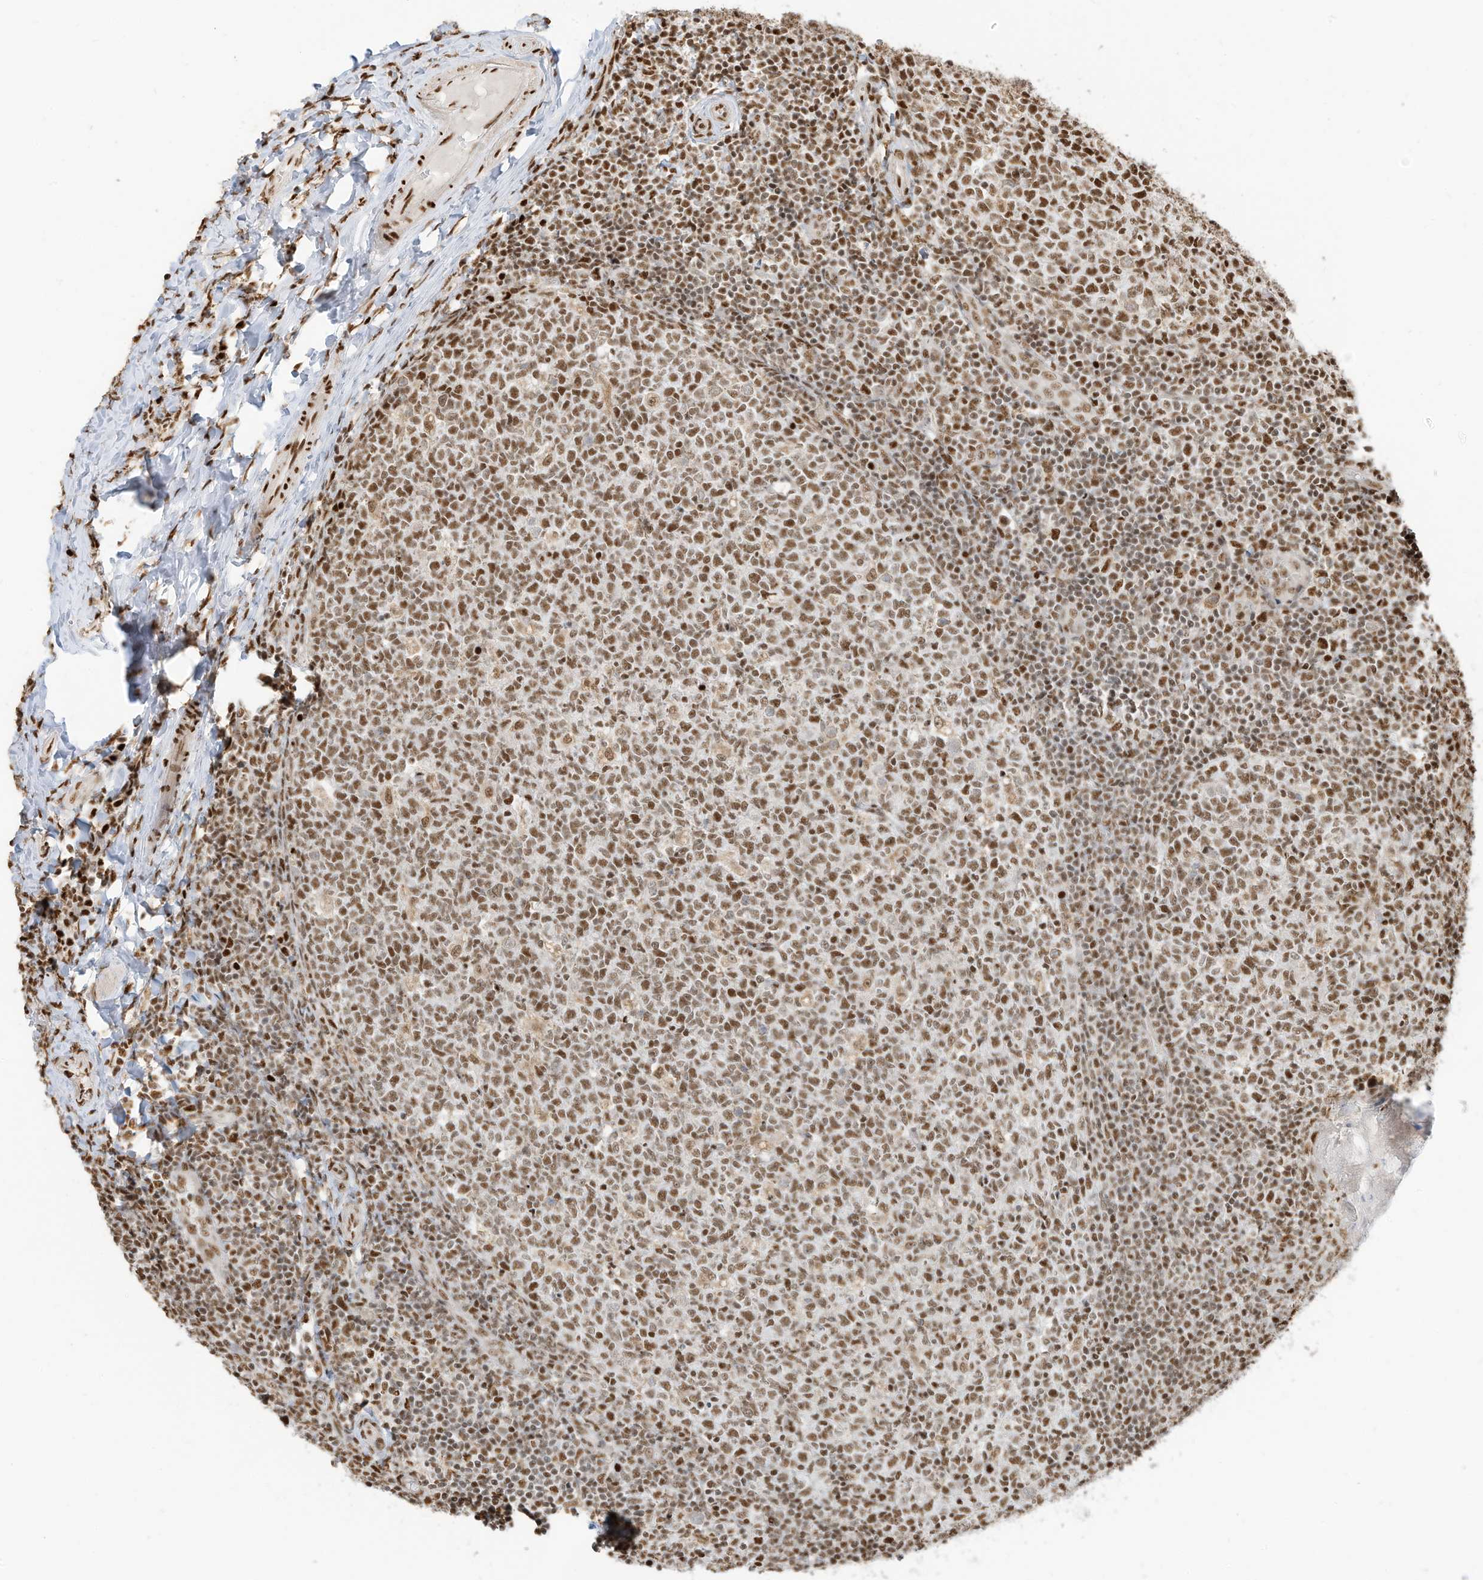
{"staining": {"intensity": "moderate", "quantity": ">75%", "location": "nuclear"}, "tissue": "tonsil", "cell_type": "Germinal center cells", "image_type": "normal", "snomed": [{"axis": "morphology", "description": "Normal tissue, NOS"}, {"axis": "topography", "description": "Tonsil"}], "caption": "Germinal center cells show moderate nuclear expression in about >75% of cells in benign tonsil.", "gene": "SAMD15", "patient": {"sex": "female", "age": 19}}